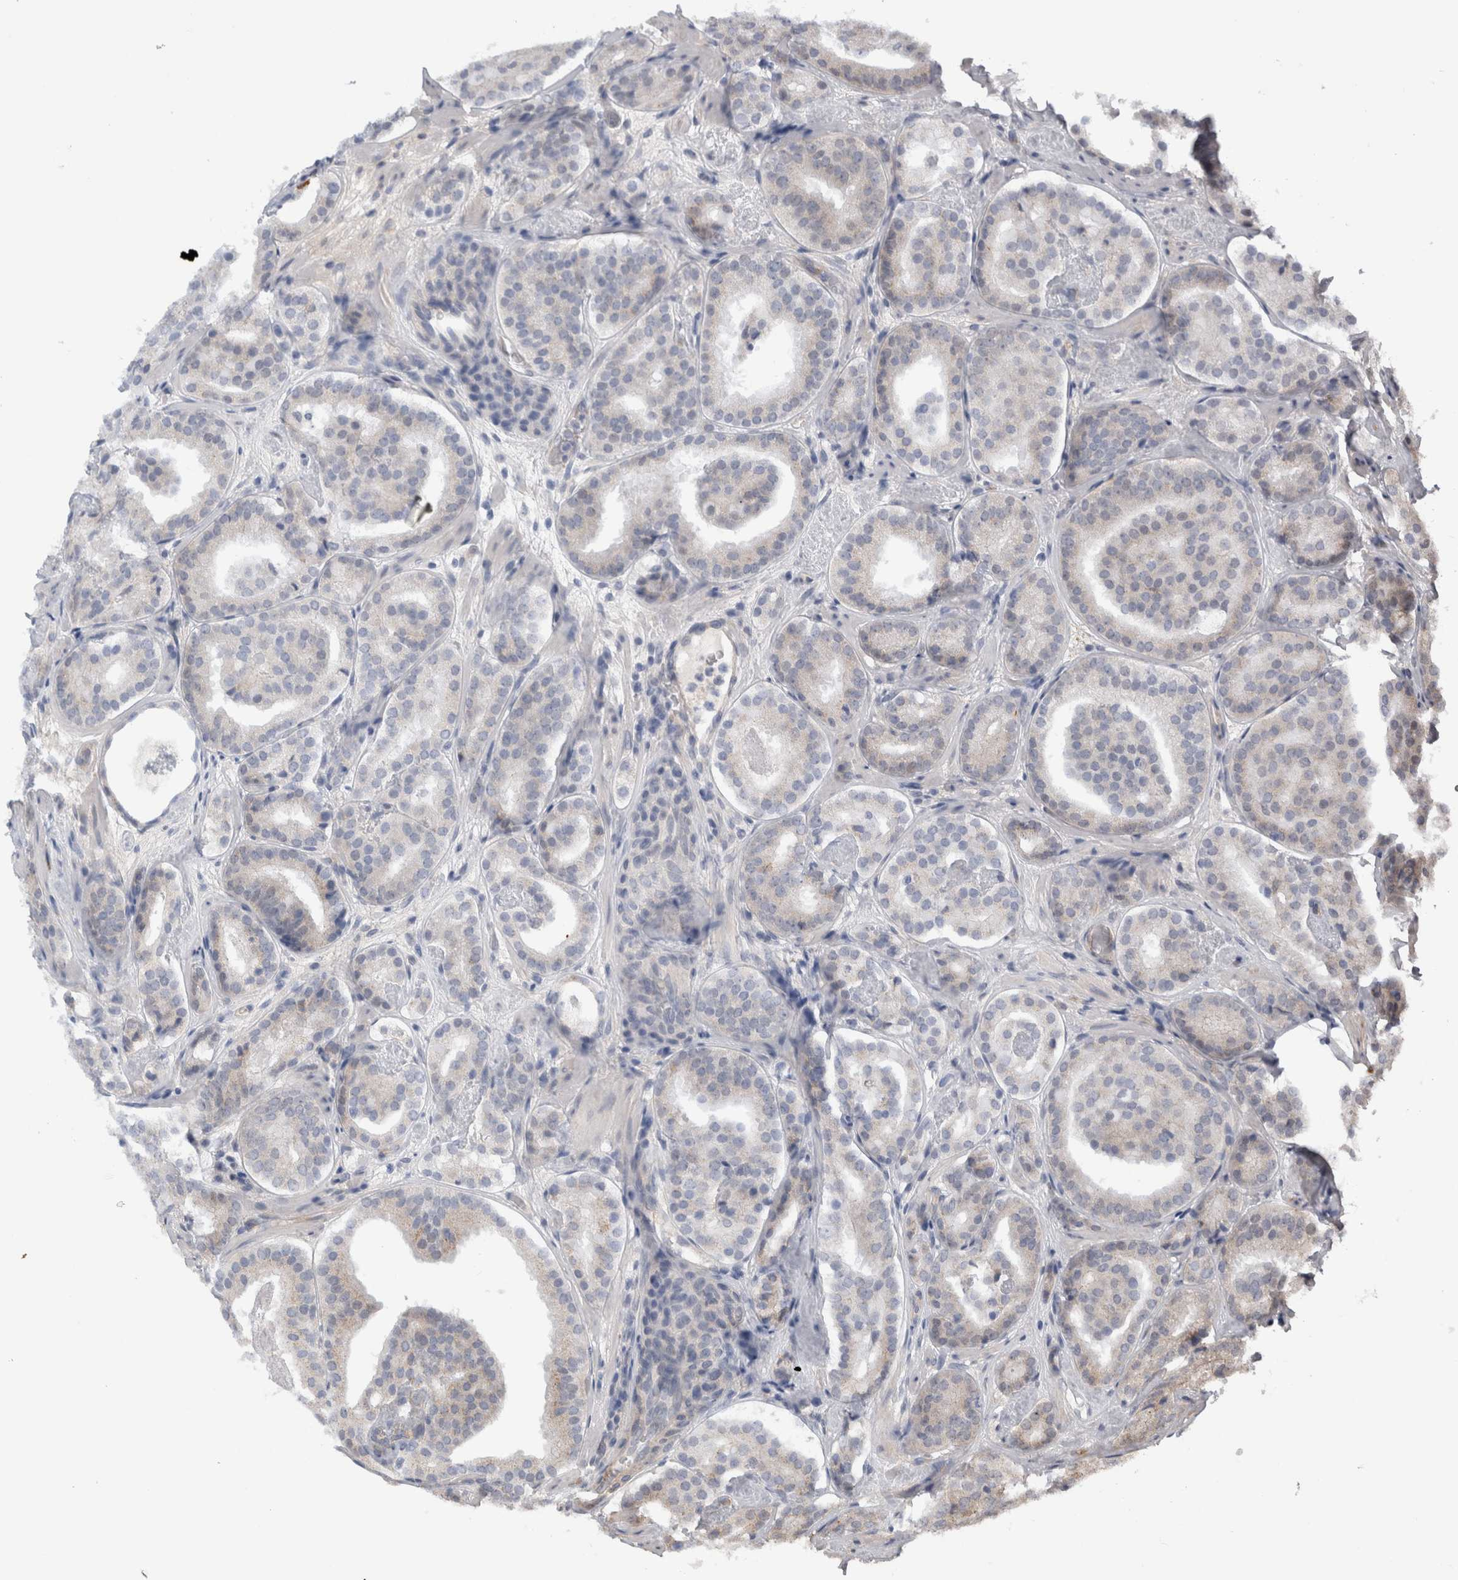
{"staining": {"intensity": "negative", "quantity": "none", "location": "none"}, "tissue": "prostate cancer", "cell_type": "Tumor cells", "image_type": "cancer", "snomed": [{"axis": "morphology", "description": "Adenocarcinoma, Low grade"}, {"axis": "topography", "description": "Prostate"}], "caption": "Tumor cells show no significant protein expression in prostate cancer (adenocarcinoma (low-grade)).", "gene": "TAFA5", "patient": {"sex": "male", "age": 69}}